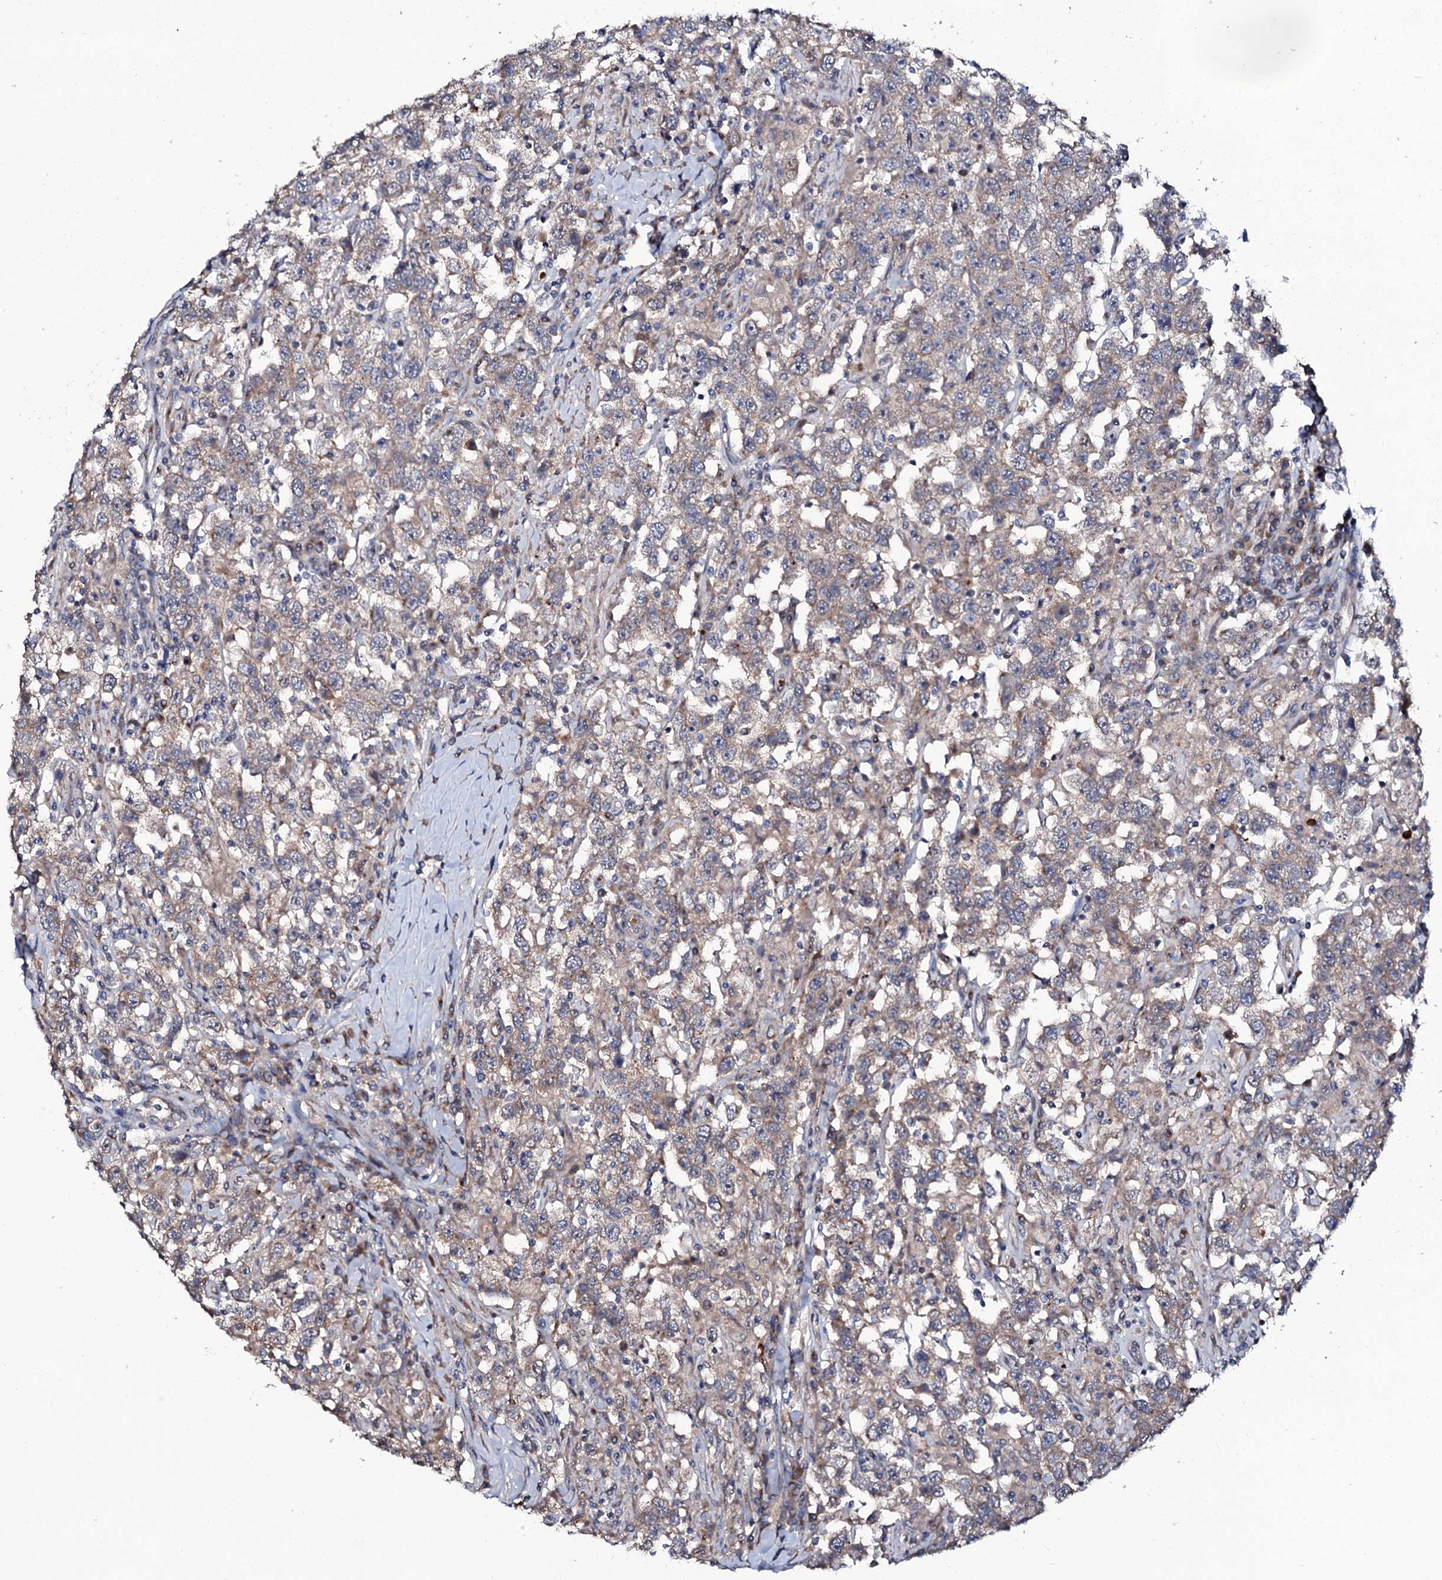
{"staining": {"intensity": "weak", "quantity": "25%-75%", "location": "cytoplasmic/membranous"}, "tissue": "testis cancer", "cell_type": "Tumor cells", "image_type": "cancer", "snomed": [{"axis": "morphology", "description": "Seminoma, NOS"}, {"axis": "topography", "description": "Testis"}], "caption": "This is an image of immunohistochemistry staining of testis cancer, which shows weak expression in the cytoplasmic/membranous of tumor cells.", "gene": "COG6", "patient": {"sex": "male", "age": 41}}